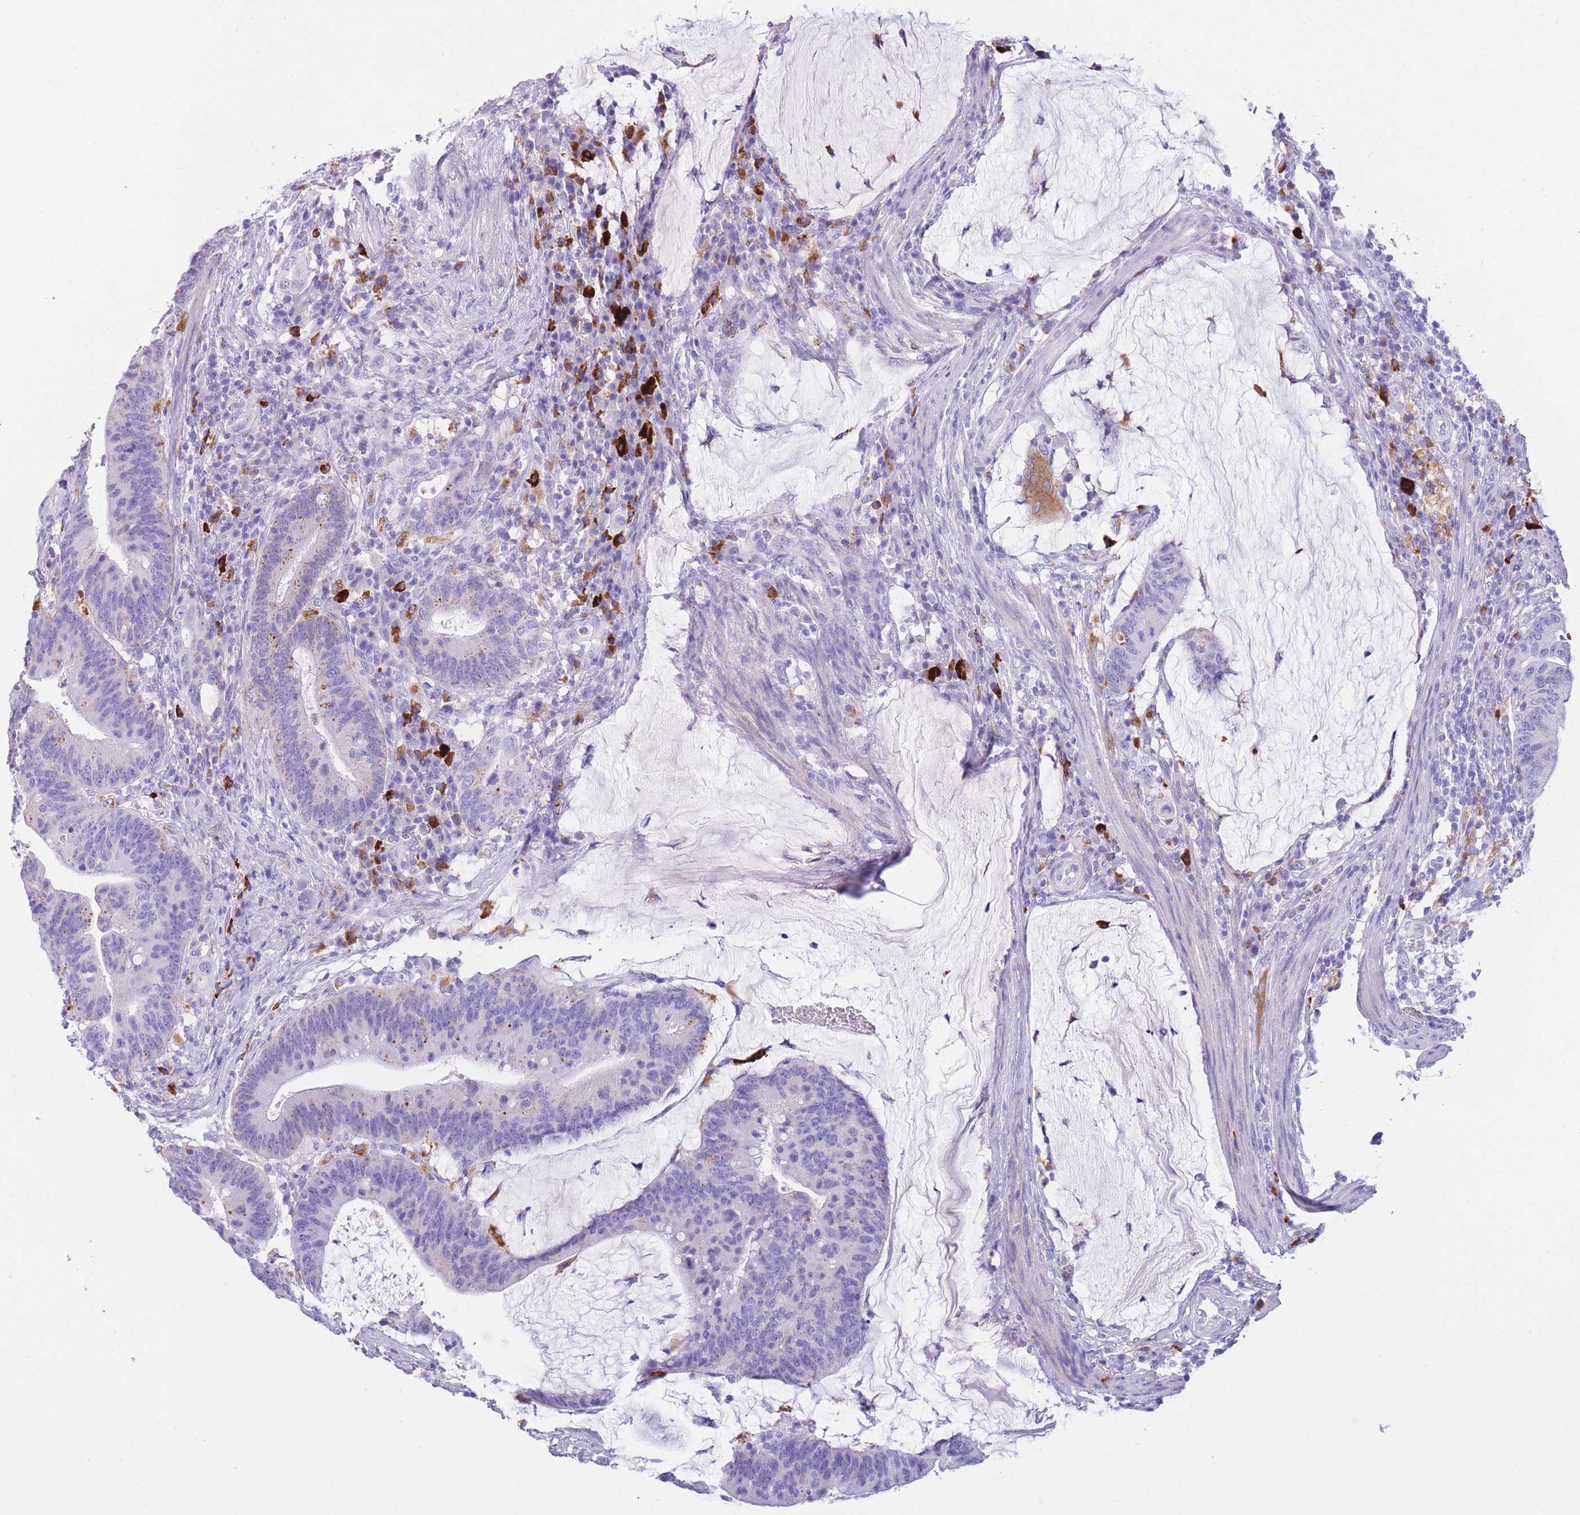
{"staining": {"intensity": "negative", "quantity": "none", "location": "none"}, "tissue": "colorectal cancer", "cell_type": "Tumor cells", "image_type": "cancer", "snomed": [{"axis": "morphology", "description": "Adenocarcinoma, NOS"}, {"axis": "topography", "description": "Colon"}], "caption": "An image of human colorectal cancer is negative for staining in tumor cells.", "gene": "PLBD1", "patient": {"sex": "female", "age": 66}}